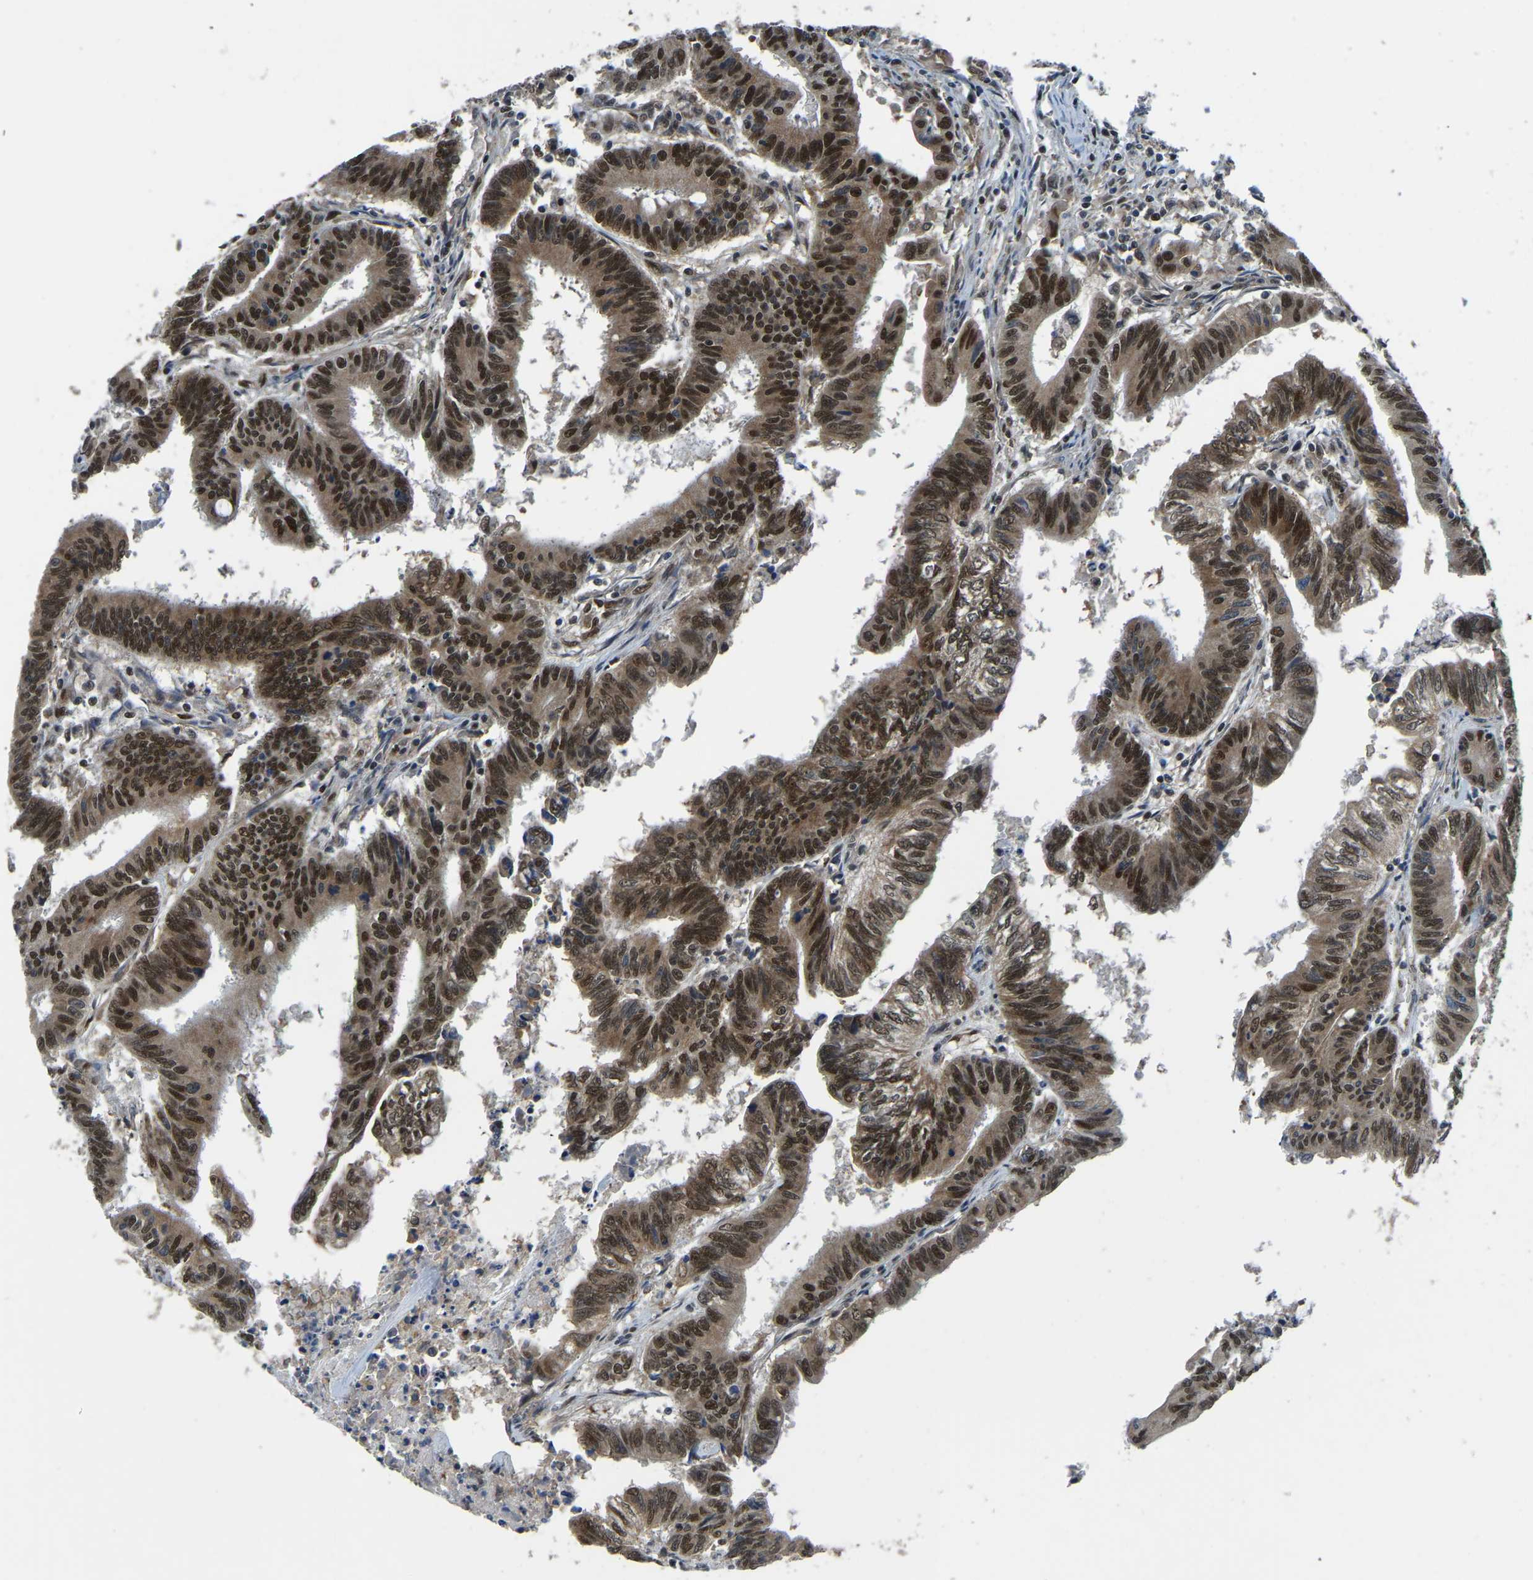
{"staining": {"intensity": "strong", "quantity": ">75%", "location": "cytoplasmic/membranous,nuclear"}, "tissue": "colorectal cancer", "cell_type": "Tumor cells", "image_type": "cancer", "snomed": [{"axis": "morphology", "description": "Adenocarcinoma, NOS"}, {"axis": "topography", "description": "Colon"}], "caption": "Colorectal cancer stained with a brown dye exhibits strong cytoplasmic/membranous and nuclear positive expression in about >75% of tumor cells.", "gene": "DFFA", "patient": {"sex": "male", "age": 45}}